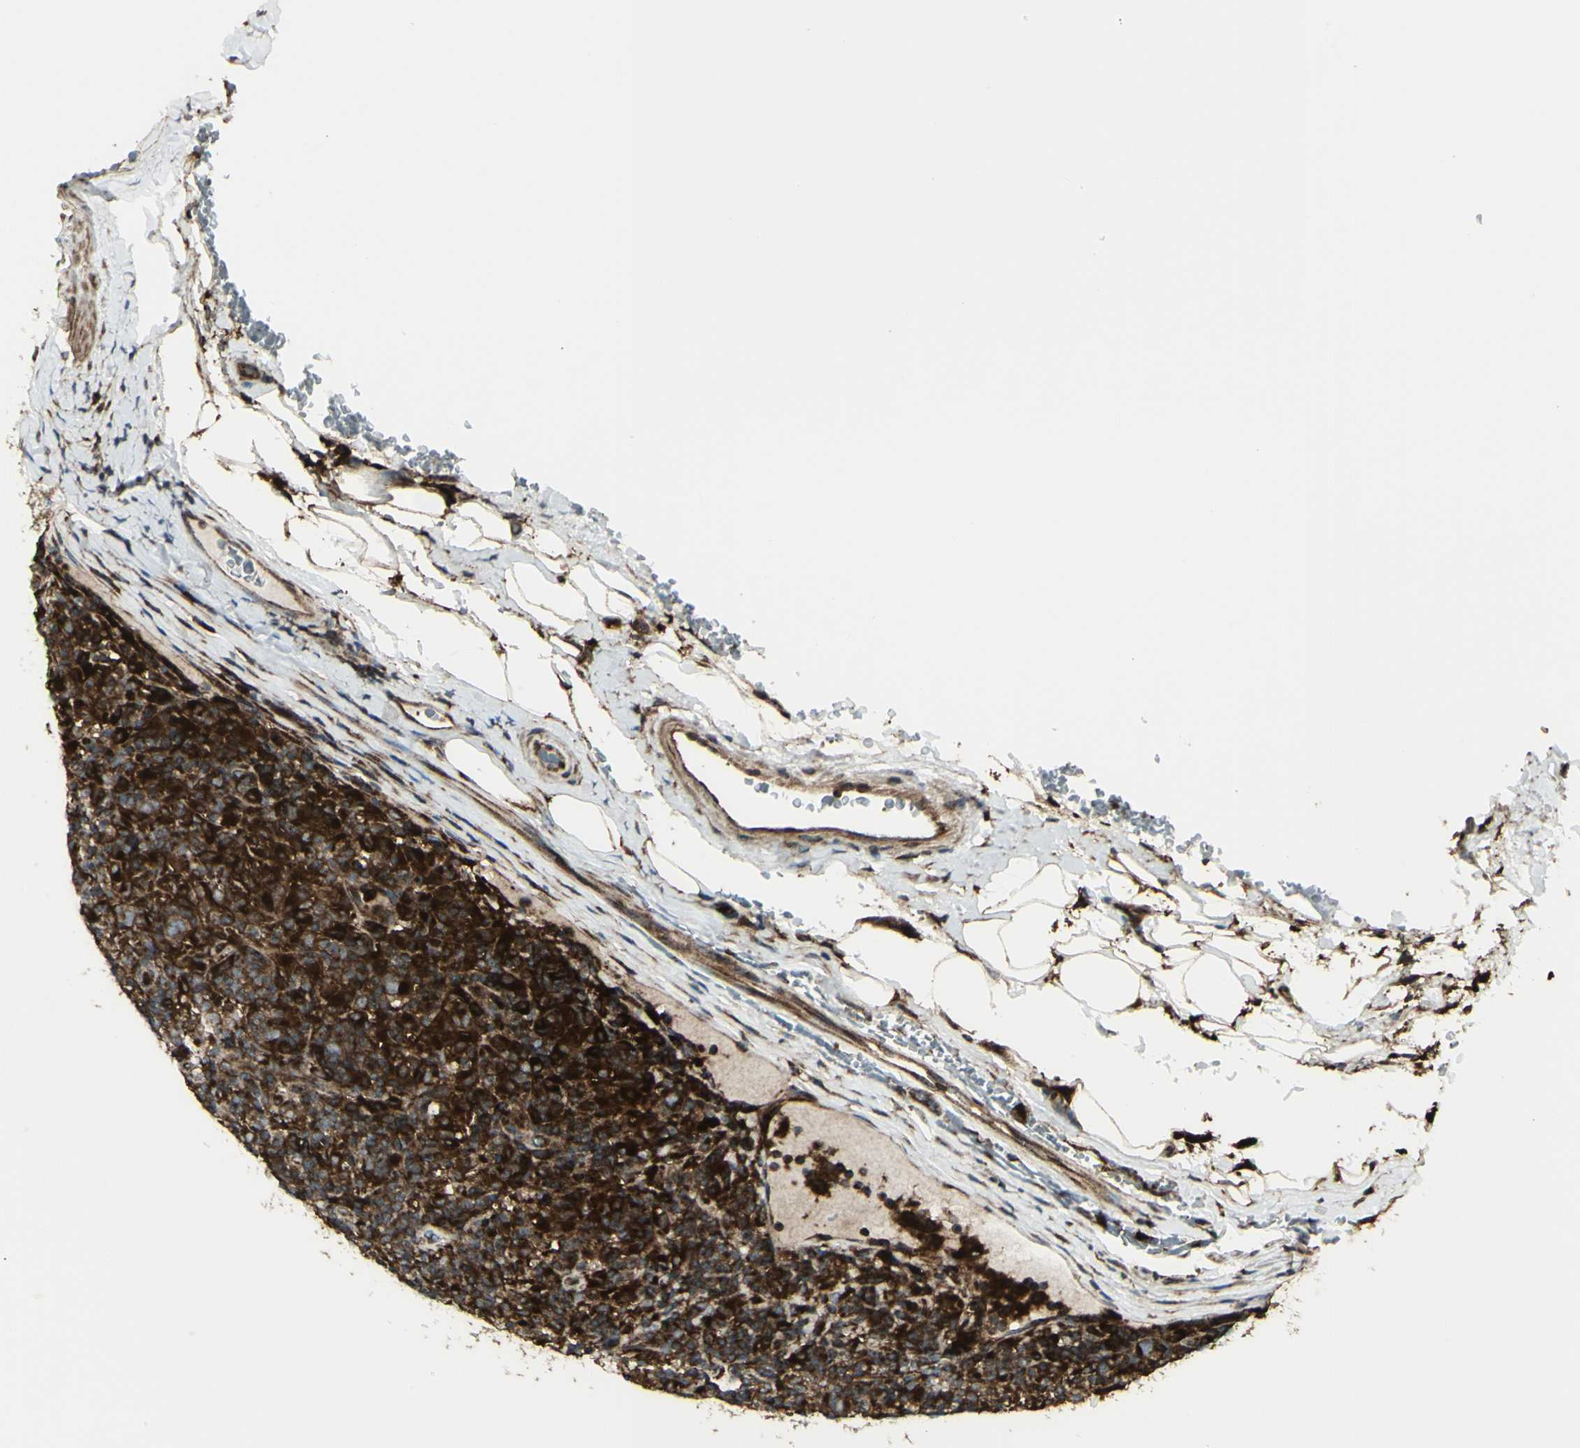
{"staining": {"intensity": "moderate", "quantity": ">75%", "location": "cytoplasmic/membranous"}, "tissue": "lymphoma", "cell_type": "Tumor cells", "image_type": "cancer", "snomed": [{"axis": "morphology", "description": "Hodgkin's disease, NOS"}, {"axis": "topography", "description": "Lymph node"}], "caption": "Human Hodgkin's disease stained with a protein marker reveals moderate staining in tumor cells.", "gene": "NAPA", "patient": {"sex": "male", "age": 70}}